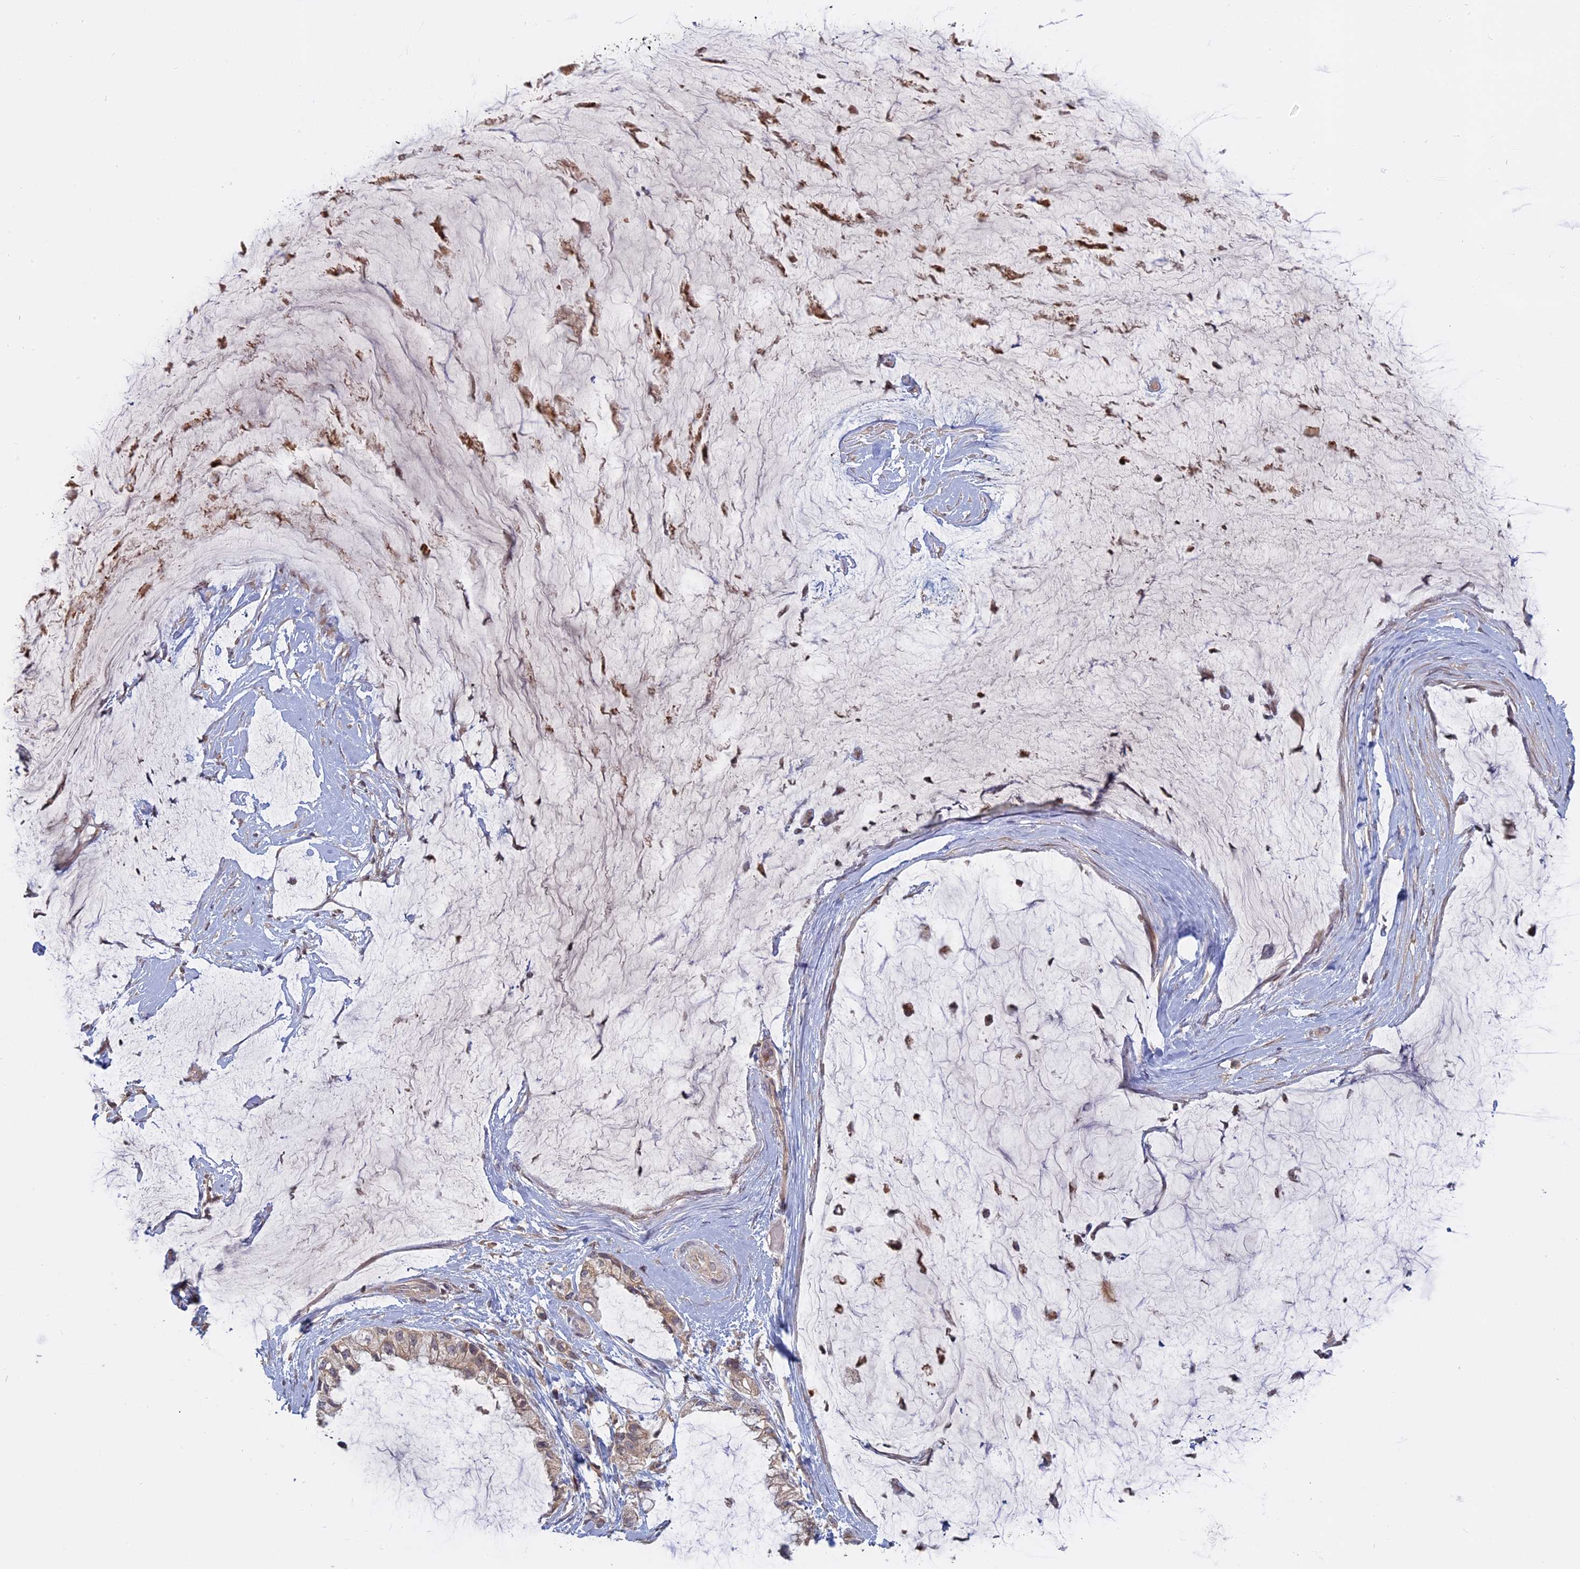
{"staining": {"intensity": "weak", "quantity": "<25%", "location": "cytoplasmic/membranous"}, "tissue": "ovarian cancer", "cell_type": "Tumor cells", "image_type": "cancer", "snomed": [{"axis": "morphology", "description": "Cystadenocarcinoma, mucinous, NOS"}, {"axis": "topography", "description": "Ovary"}], "caption": "This is an immunohistochemistry (IHC) image of human mucinous cystadenocarcinoma (ovarian). There is no staining in tumor cells.", "gene": "TMEM208", "patient": {"sex": "female", "age": 39}}